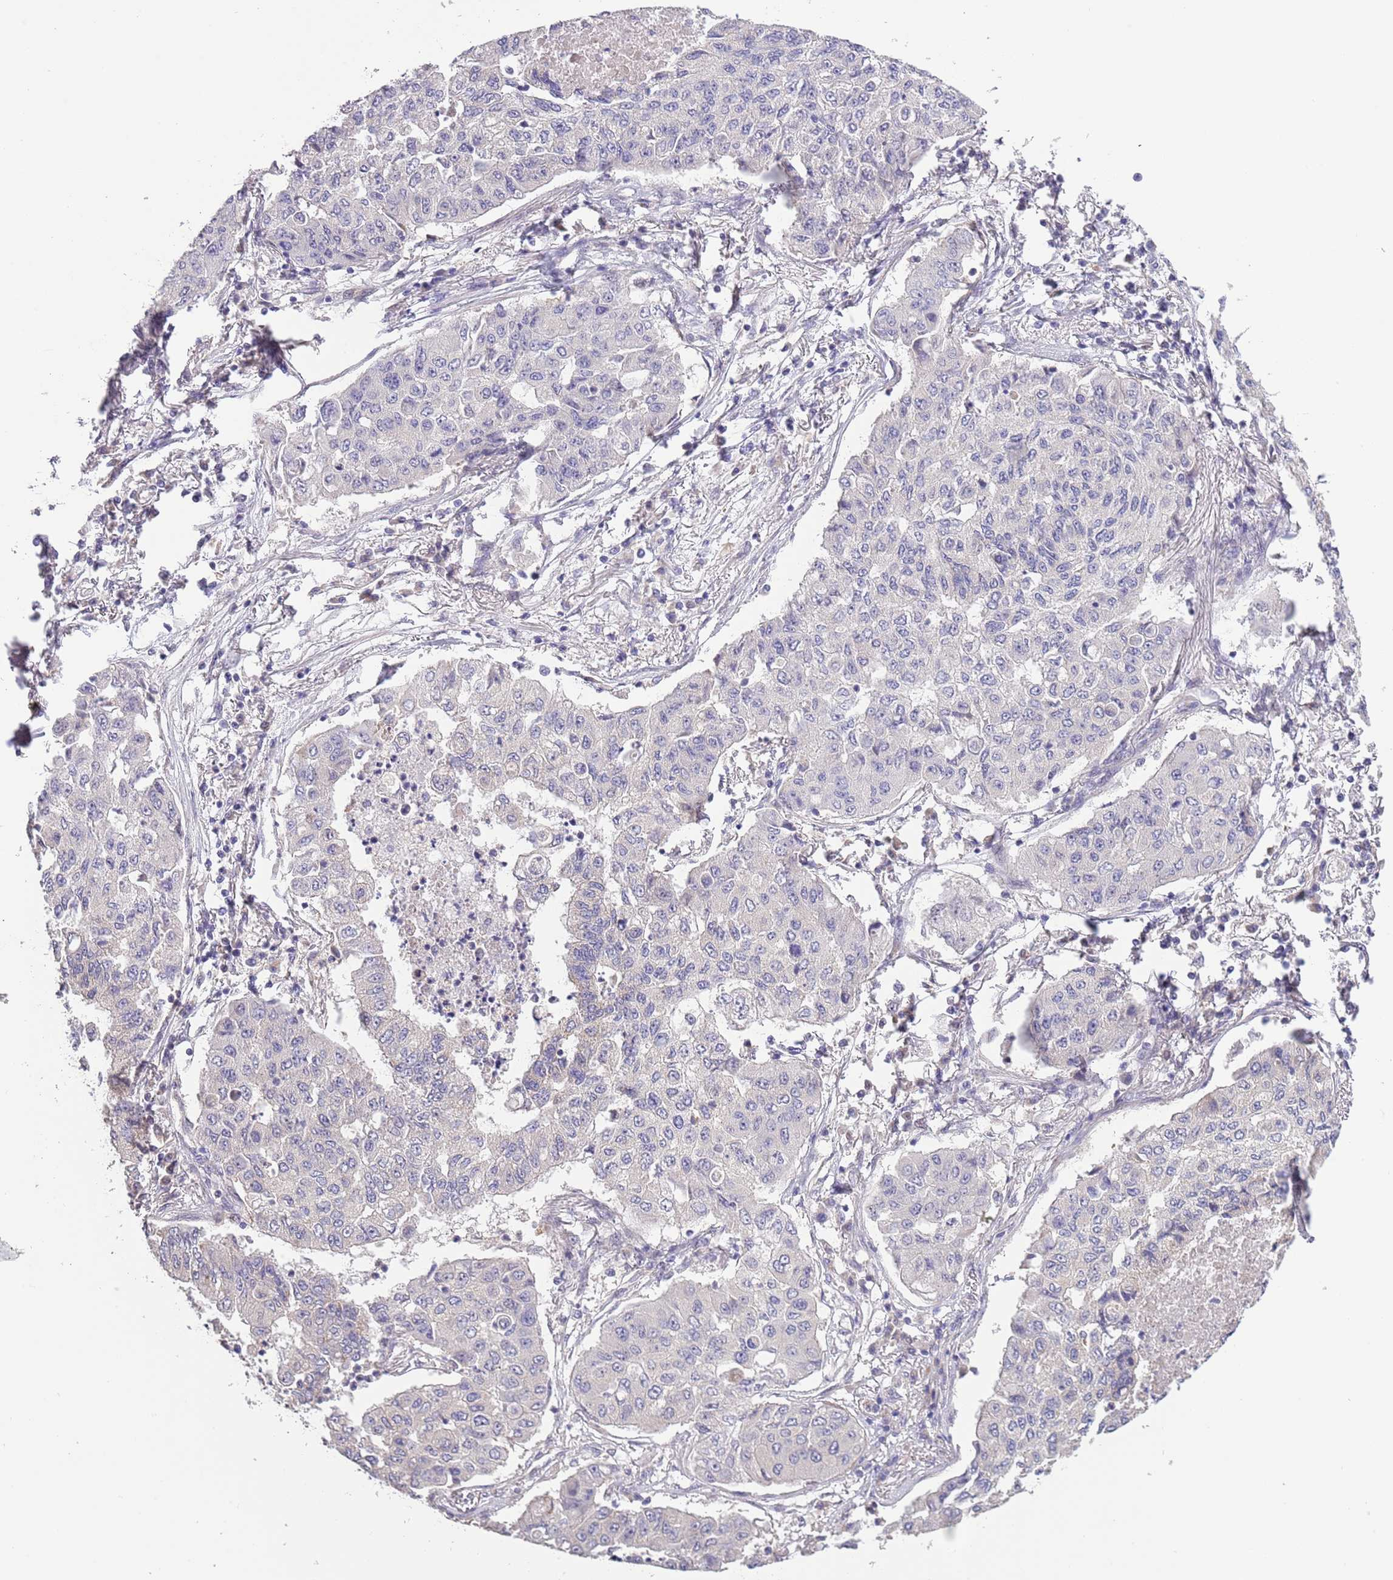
{"staining": {"intensity": "negative", "quantity": "none", "location": "none"}, "tissue": "lung cancer", "cell_type": "Tumor cells", "image_type": "cancer", "snomed": [{"axis": "morphology", "description": "Squamous cell carcinoma, NOS"}, {"axis": "topography", "description": "Lung"}], "caption": "High power microscopy micrograph of an immunohistochemistry photomicrograph of lung cancer, revealing no significant positivity in tumor cells. (DAB IHC, high magnification).", "gene": "LIPJ", "patient": {"sex": "male", "age": 74}}